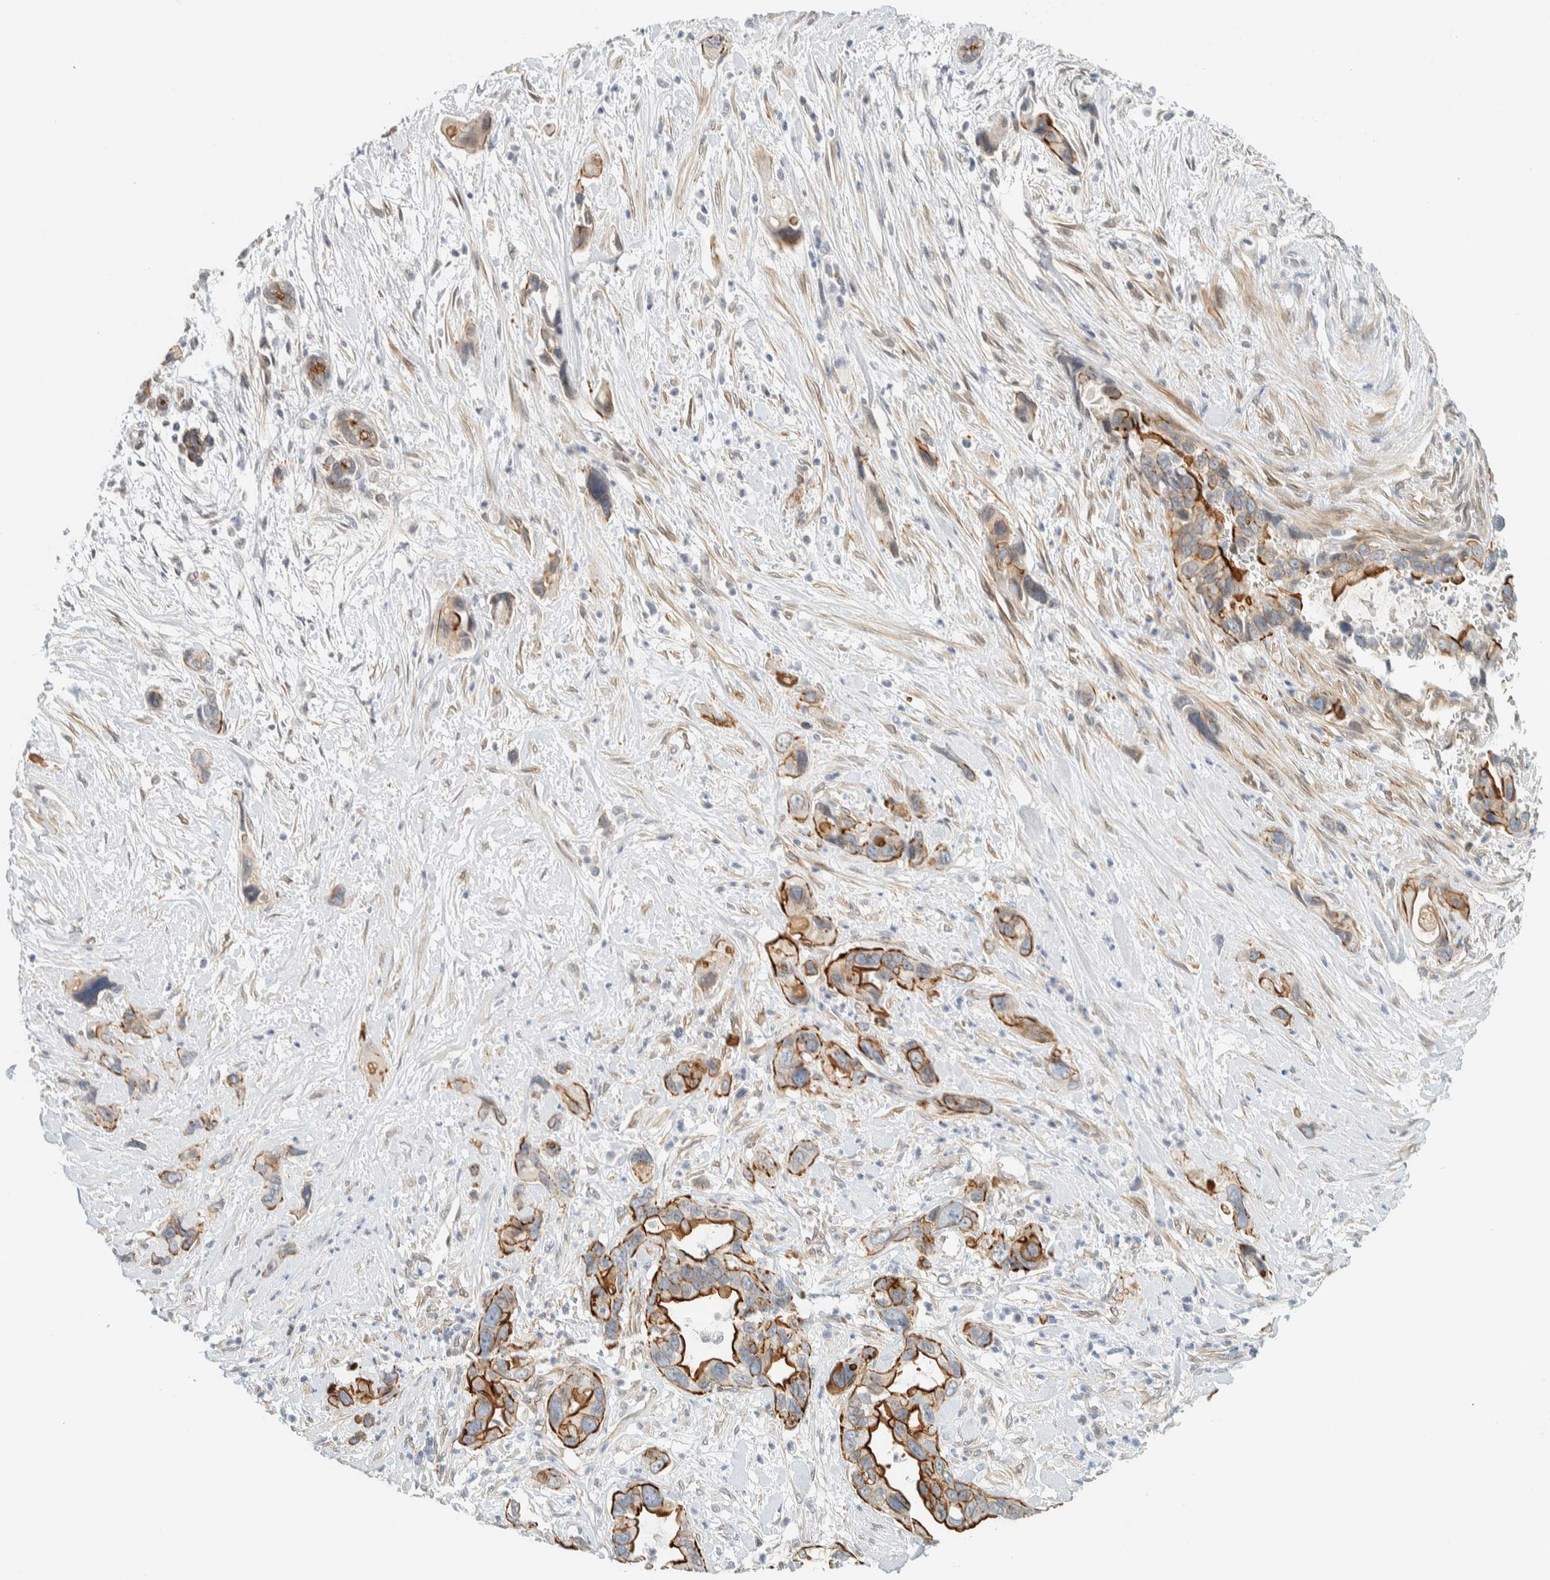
{"staining": {"intensity": "moderate", "quantity": "25%-75%", "location": "cytoplasmic/membranous"}, "tissue": "pancreatic cancer", "cell_type": "Tumor cells", "image_type": "cancer", "snomed": [{"axis": "morphology", "description": "Adenocarcinoma, NOS"}, {"axis": "topography", "description": "Pancreas"}], "caption": "A histopathology image of pancreatic cancer (adenocarcinoma) stained for a protein demonstrates moderate cytoplasmic/membranous brown staining in tumor cells. (IHC, brightfield microscopy, high magnification).", "gene": "C1QTNF12", "patient": {"sex": "female", "age": 70}}